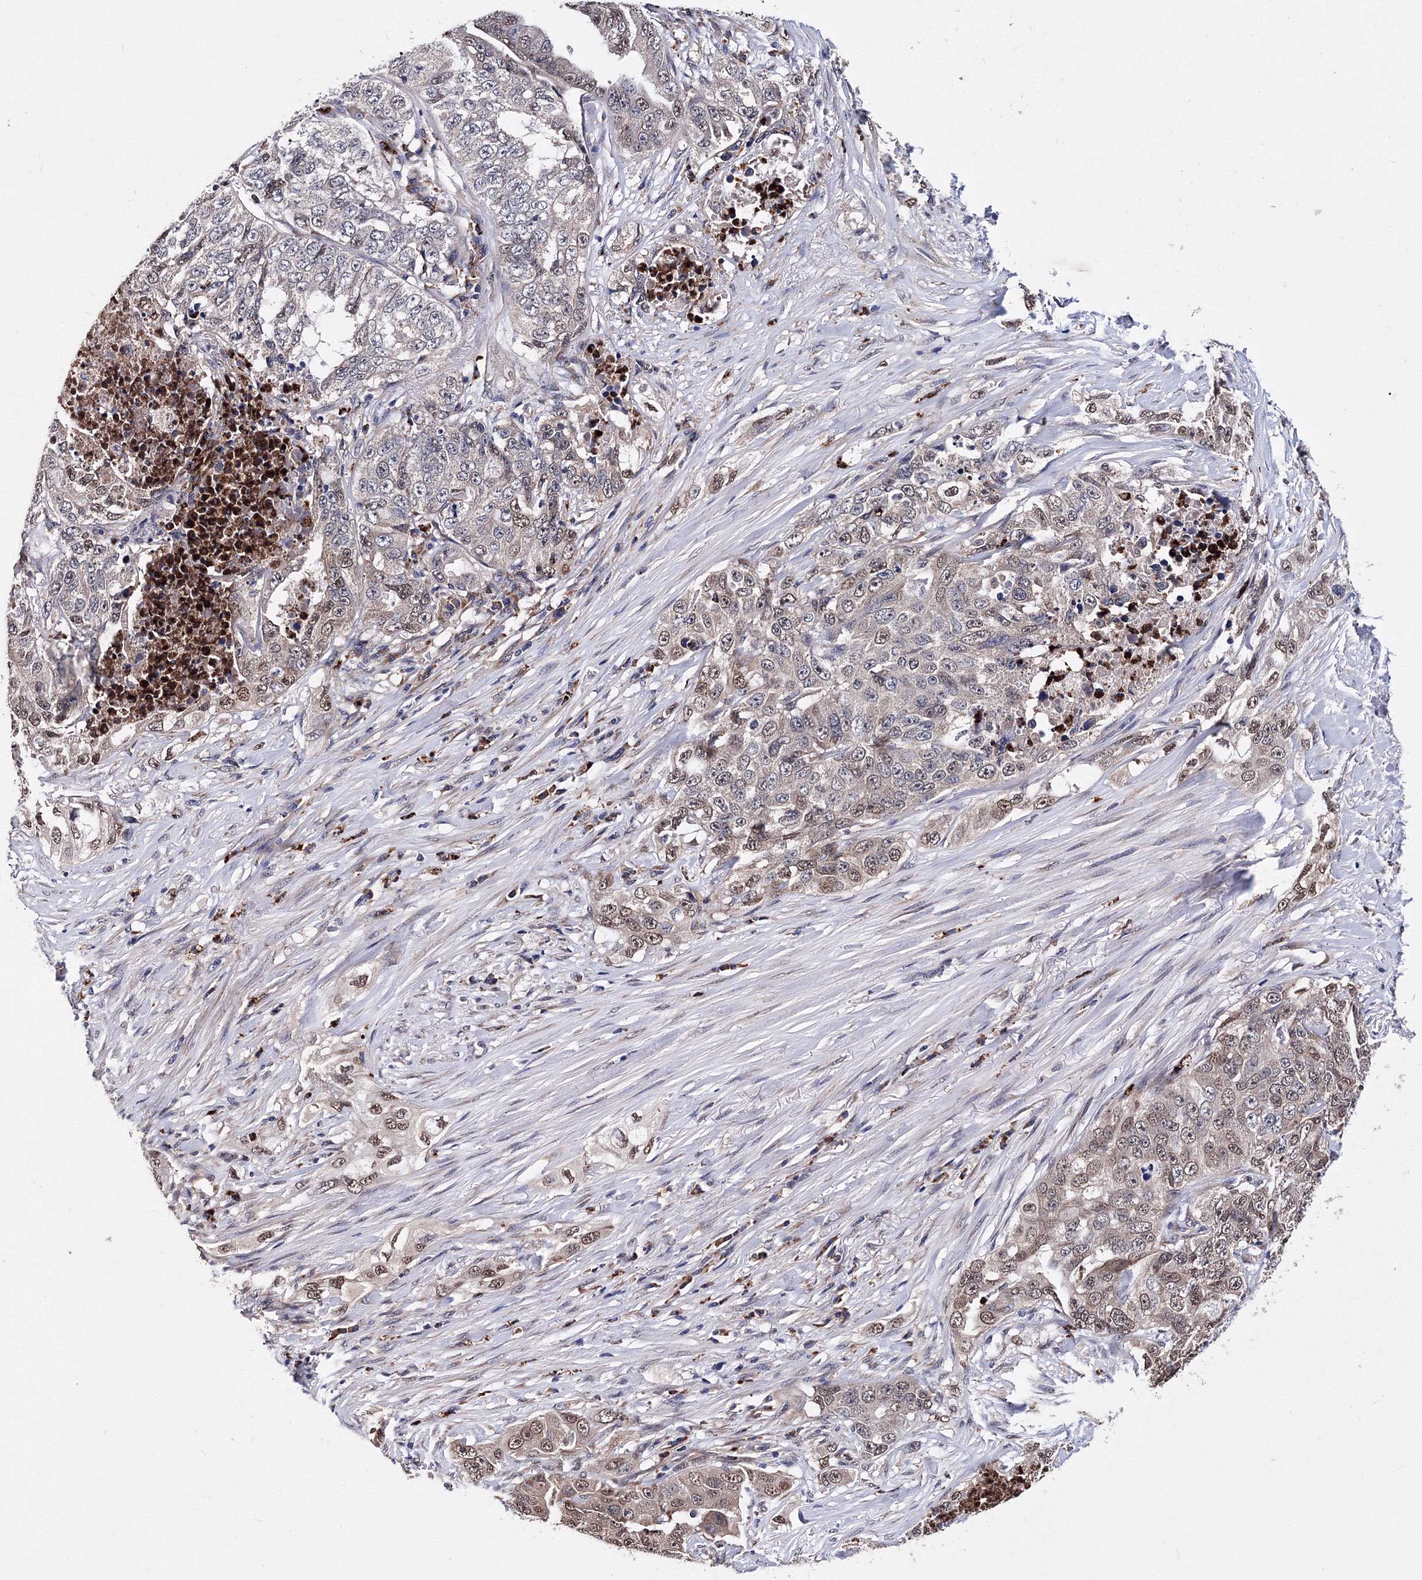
{"staining": {"intensity": "weak", "quantity": "<25%", "location": "cytoplasmic/membranous,nuclear"}, "tissue": "lung cancer", "cell_type": "Tumor cells", "image_type": "cancer", "snomed": [{"axis": "morphology", "description": "Adenocarcinoma, NOS"}, {"axis": "topography", "description": "Lung"}], "caption": "IHC of human lung cancer demonstrates no expression in tumor cells.", "gene": "PHYKPL", "patient": {"sex": "female", "age": 51}}